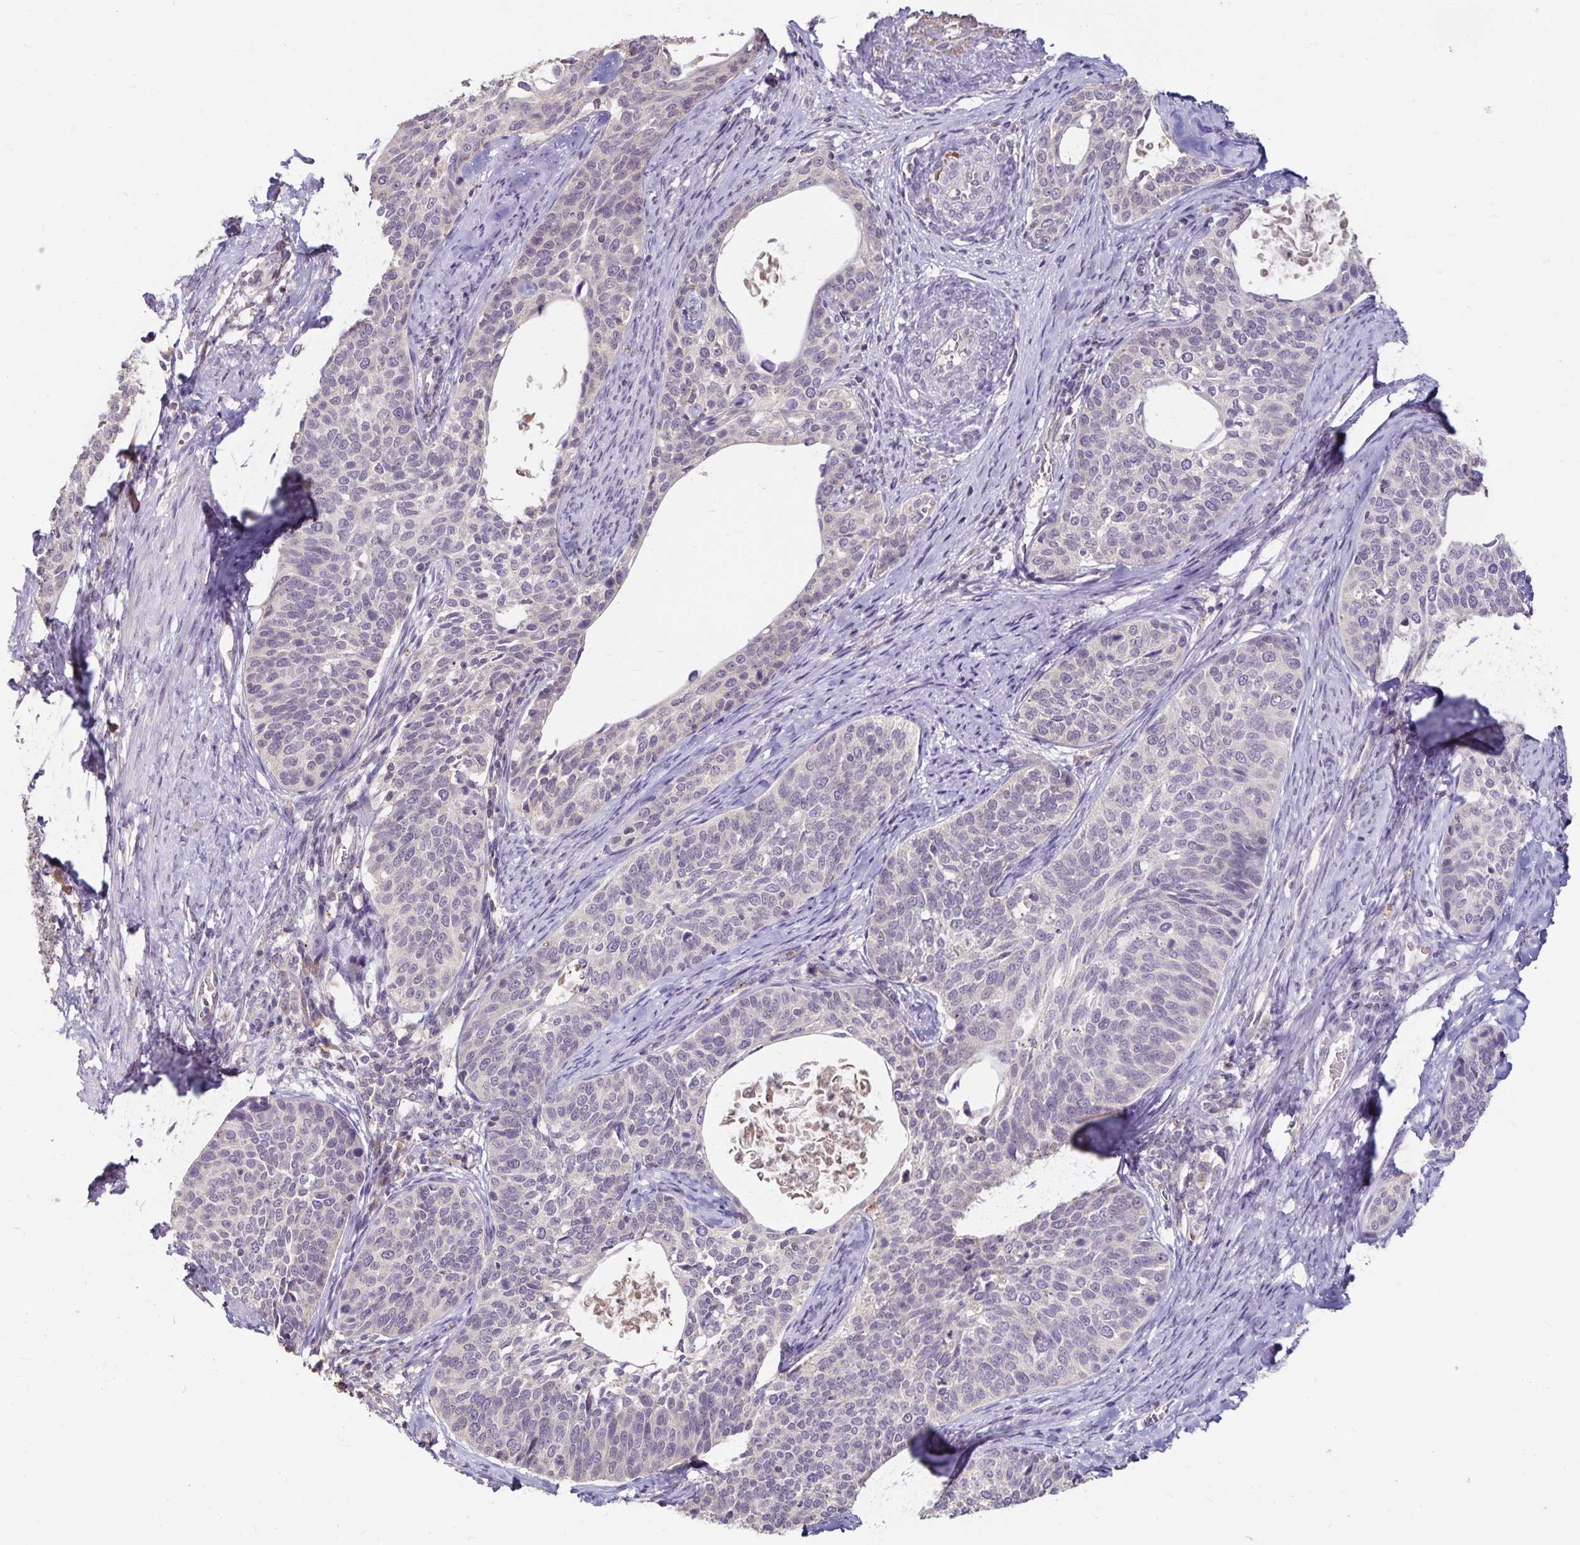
{"staining": {"intensity": "negative", "quantity": "none", "location": "none"}, "tissue": "cervical cancer", "cell_type": "Tumor cells", "image_type": "cancer", "snomed": [{"axis": "morphology", "description": "Squamous cell carcinoma, NOS"}, {"axis": "topography", "description": "Cervix"}], "caption": "Immunohistochemistry (IHC) of human cervical cancer (squamous cell carcinoma) demonstrates no positivity in tumor cells. (Stains: DAB (3,3'-diaminobenzidine) immunohistochemistry (IHC) with hematoxylin counter stain, Microscopy: brightfield microscopy at high magnification).", "gene": "EMC10", "patient": {"sex": "female", "age": 69}}